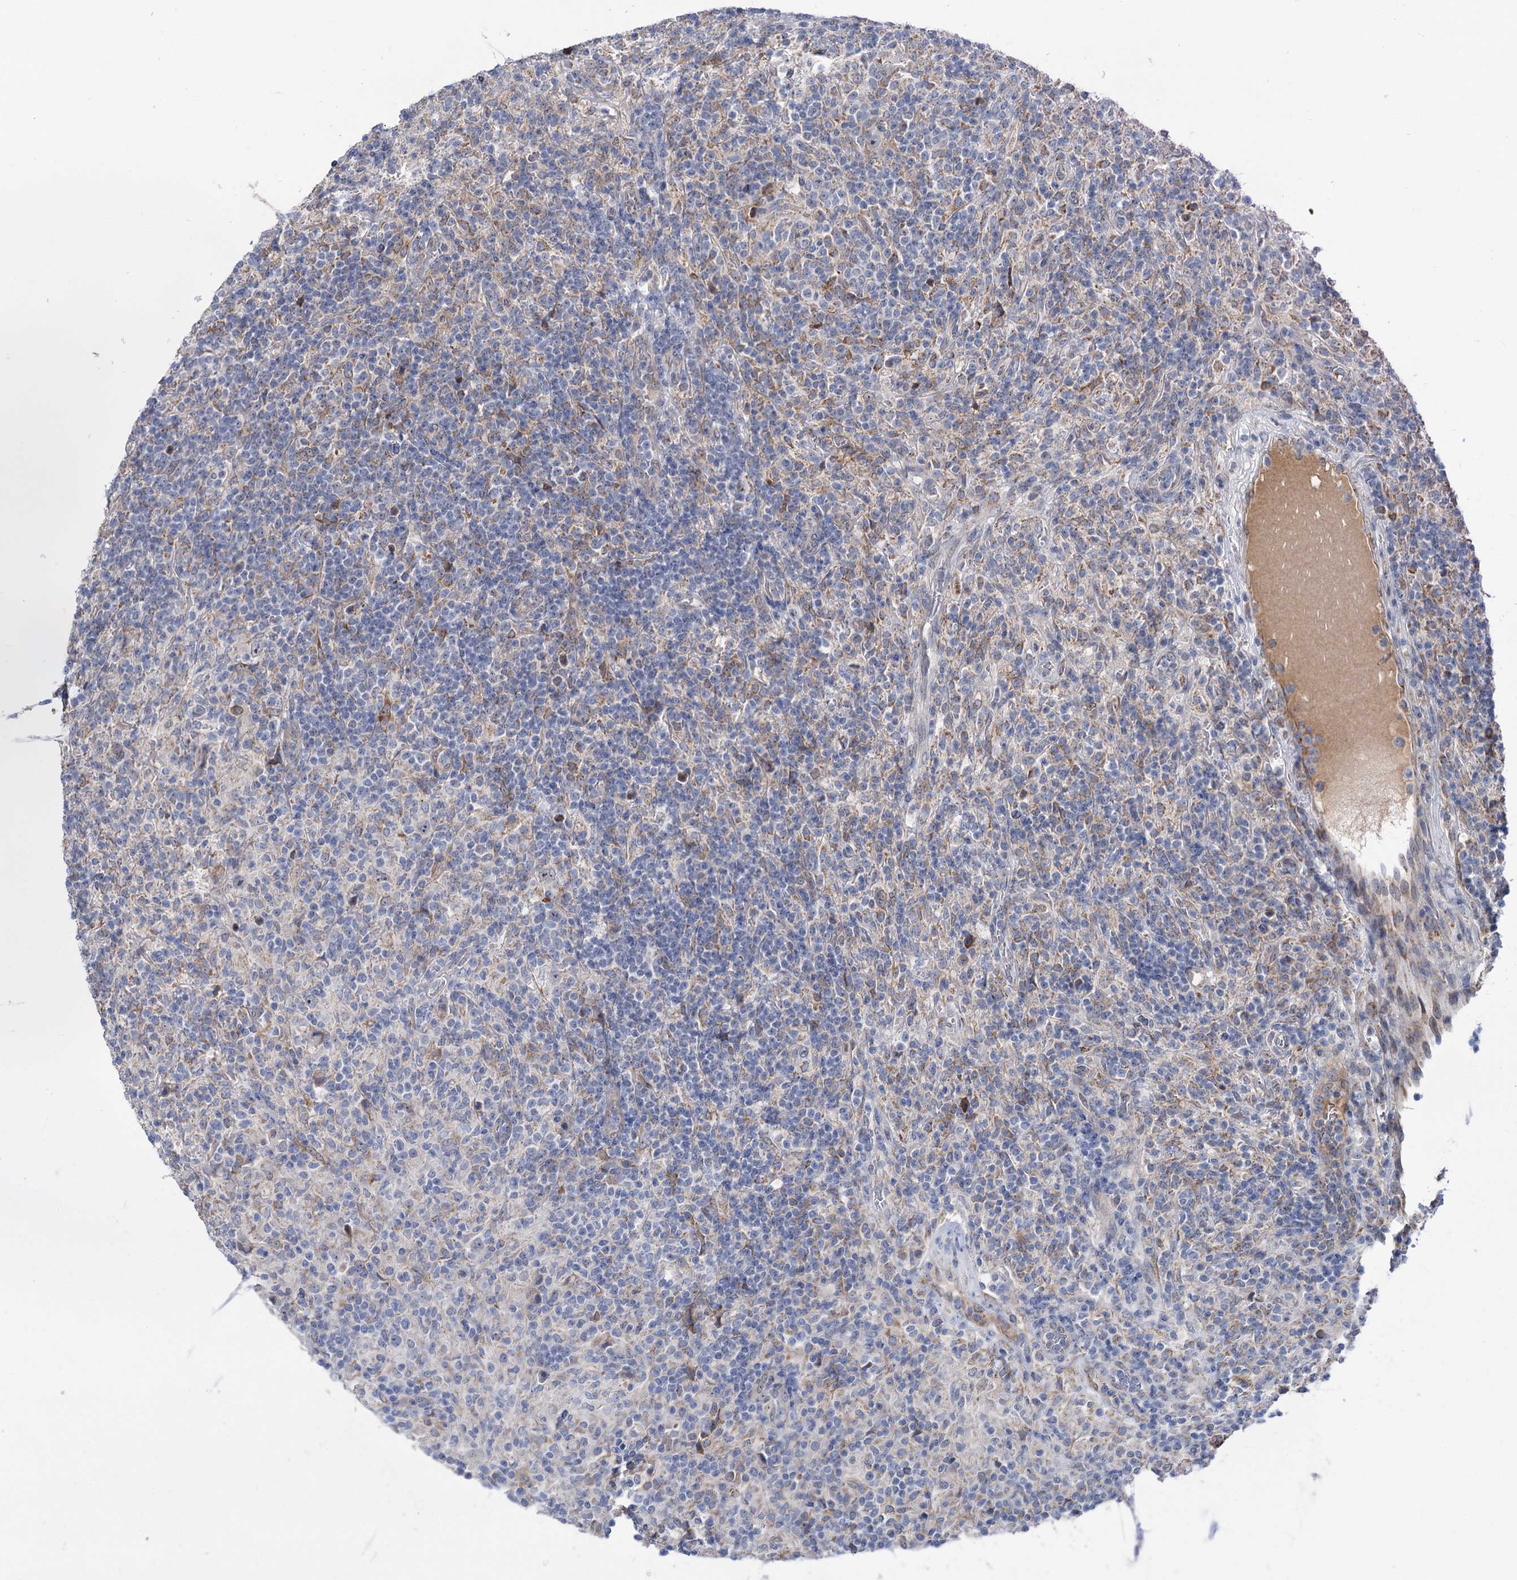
{"staining": {"intensity": "negative", "quantity": "none", "location": "none"}, "tissue": "lymphoma", "cell_type": "Tumor cells", "image_type": "cancer", "snomed": [{"axis": "morphology", "description": "Hodgkin's disease, NOS"}, {"axis": "topography", "description": "Lymph node"}], "caption": "Human lymphoma stained for a protein using immunohistochemistry (IHC) reveals no expression in tumor cells.", "gene": "LPIN1", "patient": {"sex": "male", "age": 70}}